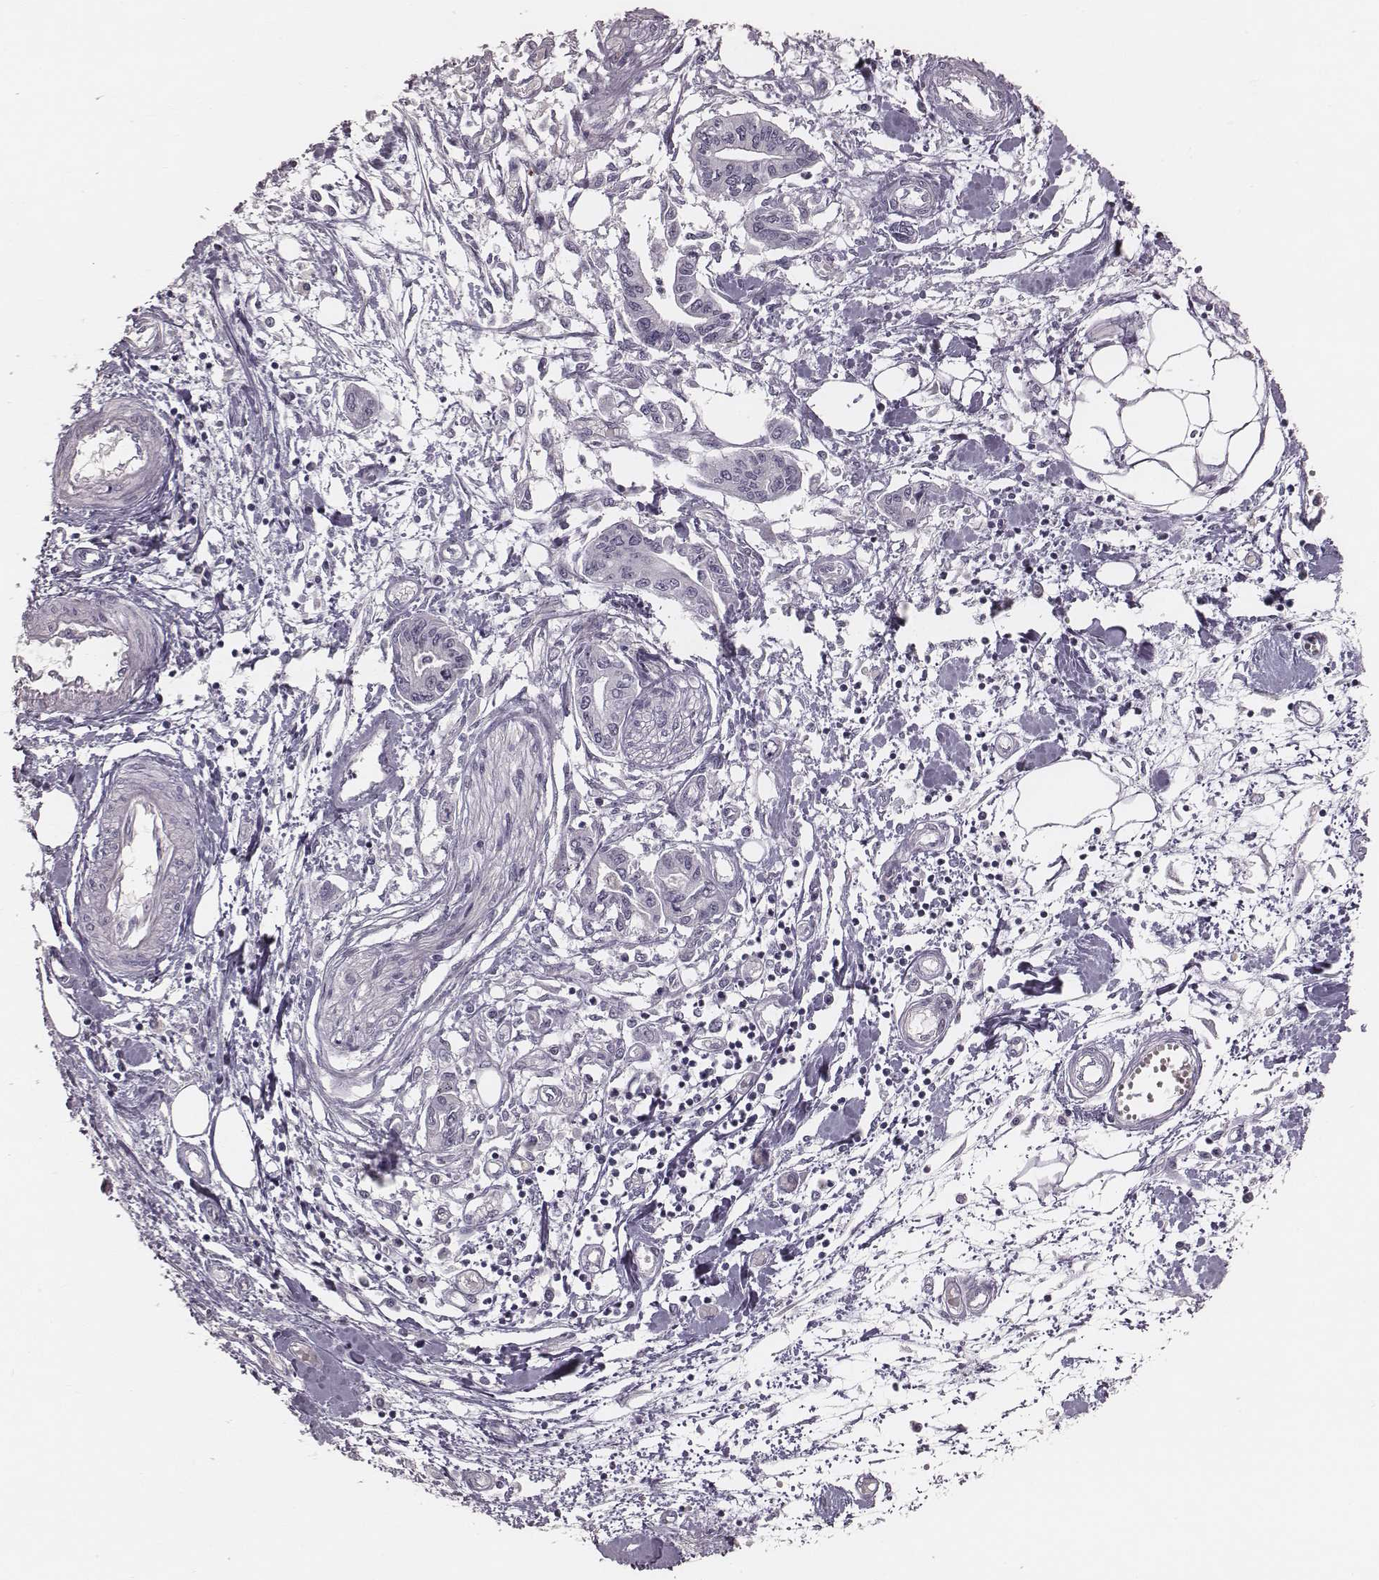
{"staining": {"intensity": "negative", "quantity": "none", "location": "none"}, "tissue": "pancreatic cancer", "cell_type": "Tumor cells", "image_type": "cancer", "snomed": [{"axis": "morphology", "description": "Adenocarcinoma, NOS"}, {"axis": "topography", "description": "Pancreas"}], "caption": "This is an immunohistochemistry histopathology image of pancreatic cancer. There is no staining in tumor cells.", "gene": "SPA17", "patient": {"sex": "male", "age": 60}}